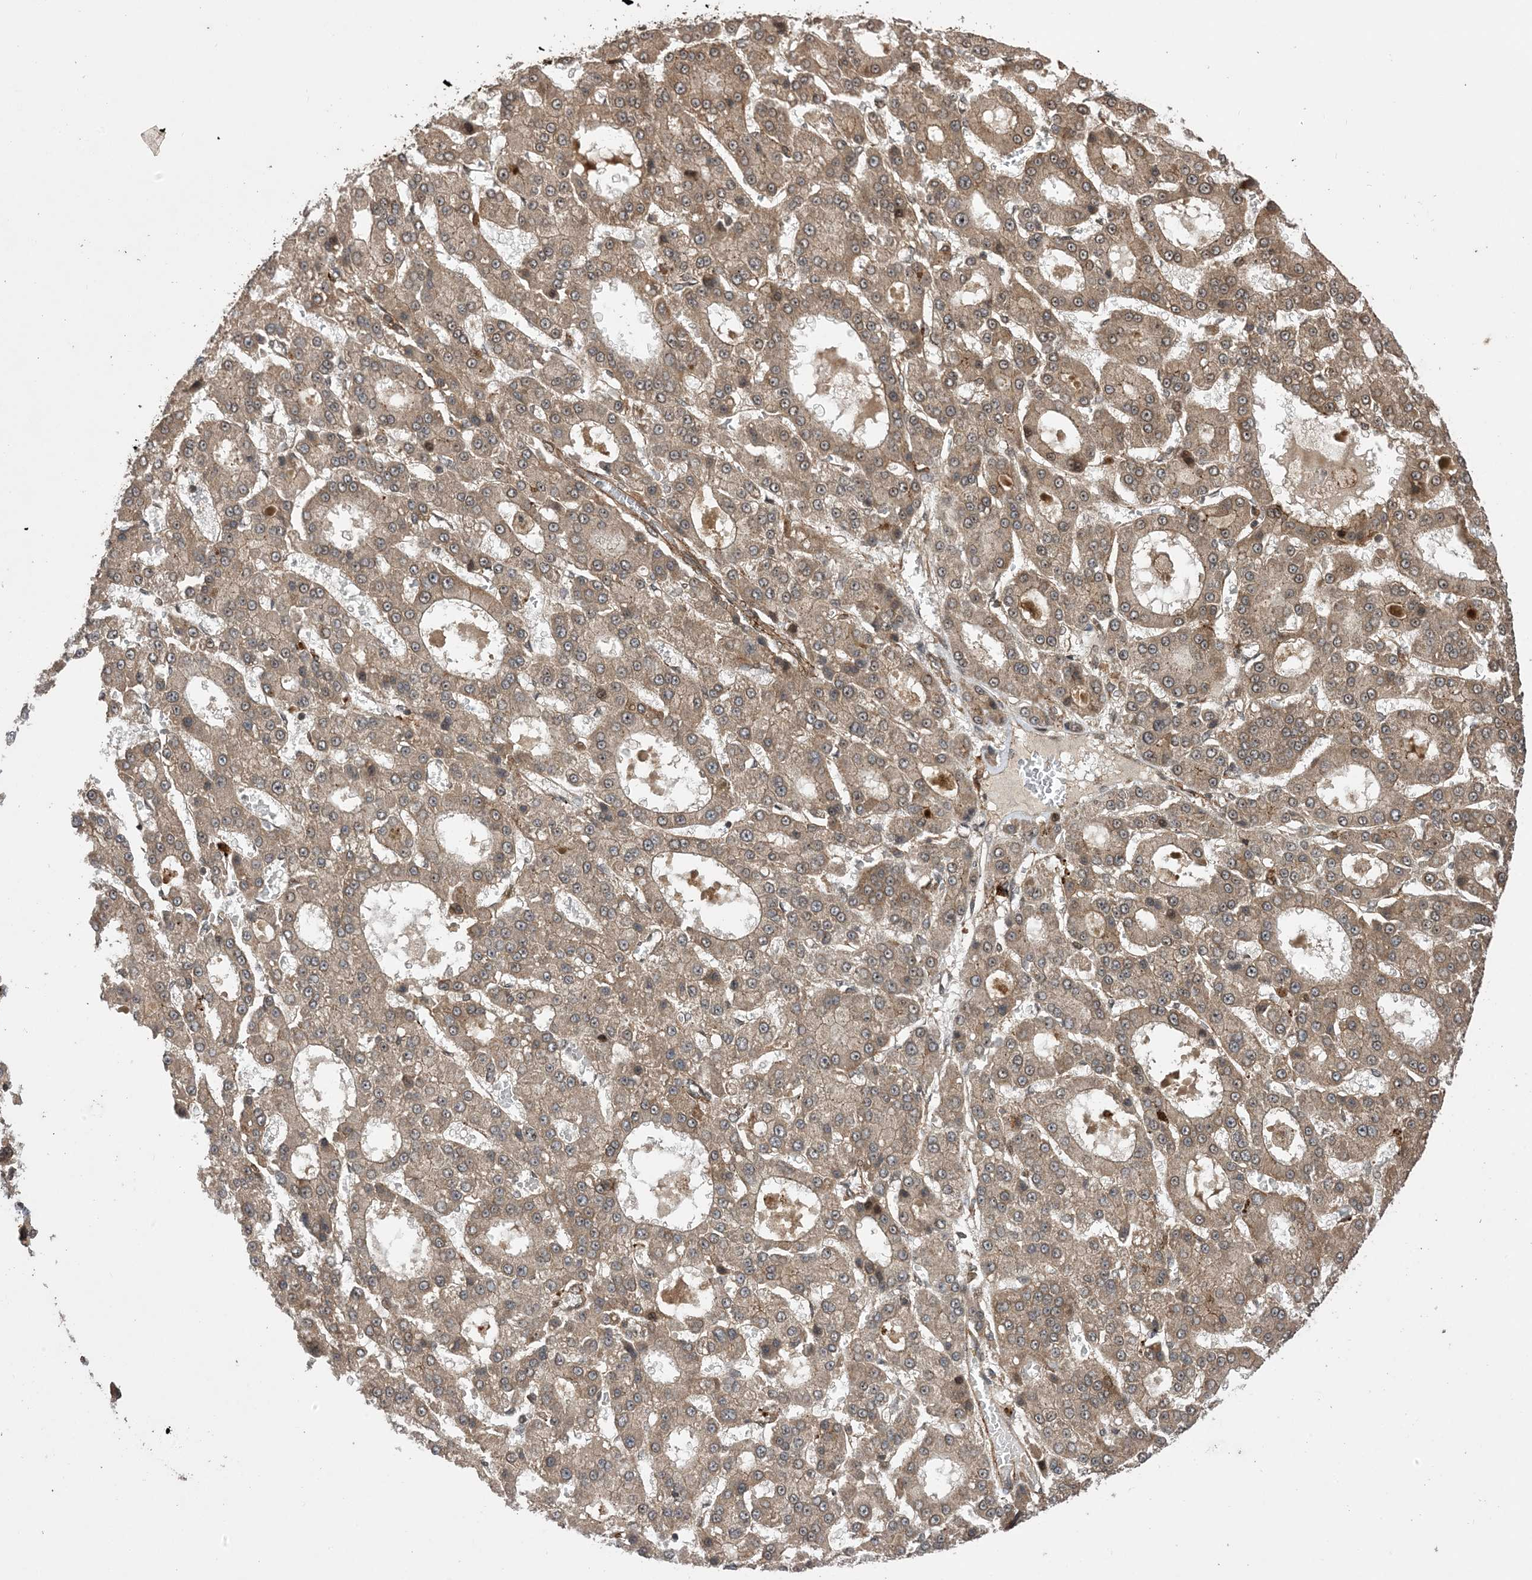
{"staining": {"intensity": "moderate", "quantity": ">75%", "location": "cytoplasmic/membranous"}, "tissue": "liver cancer", "cell_type": "Tumor cells", "image_type": "cancer", "snomed": [{"axis": "morphology", "description": "Carcinoma, Hepatocellular, NOS"}, {"axis": "topography", "description": "Liver"}], "caption": "Protein staining exhibits moderate cytoplasmic/membranous staining in about >75% of tumor cells in hepatocellular carcinoma (liver).", "gene": "ZNF511", "patient": {"sex": "male", "age": 70}}